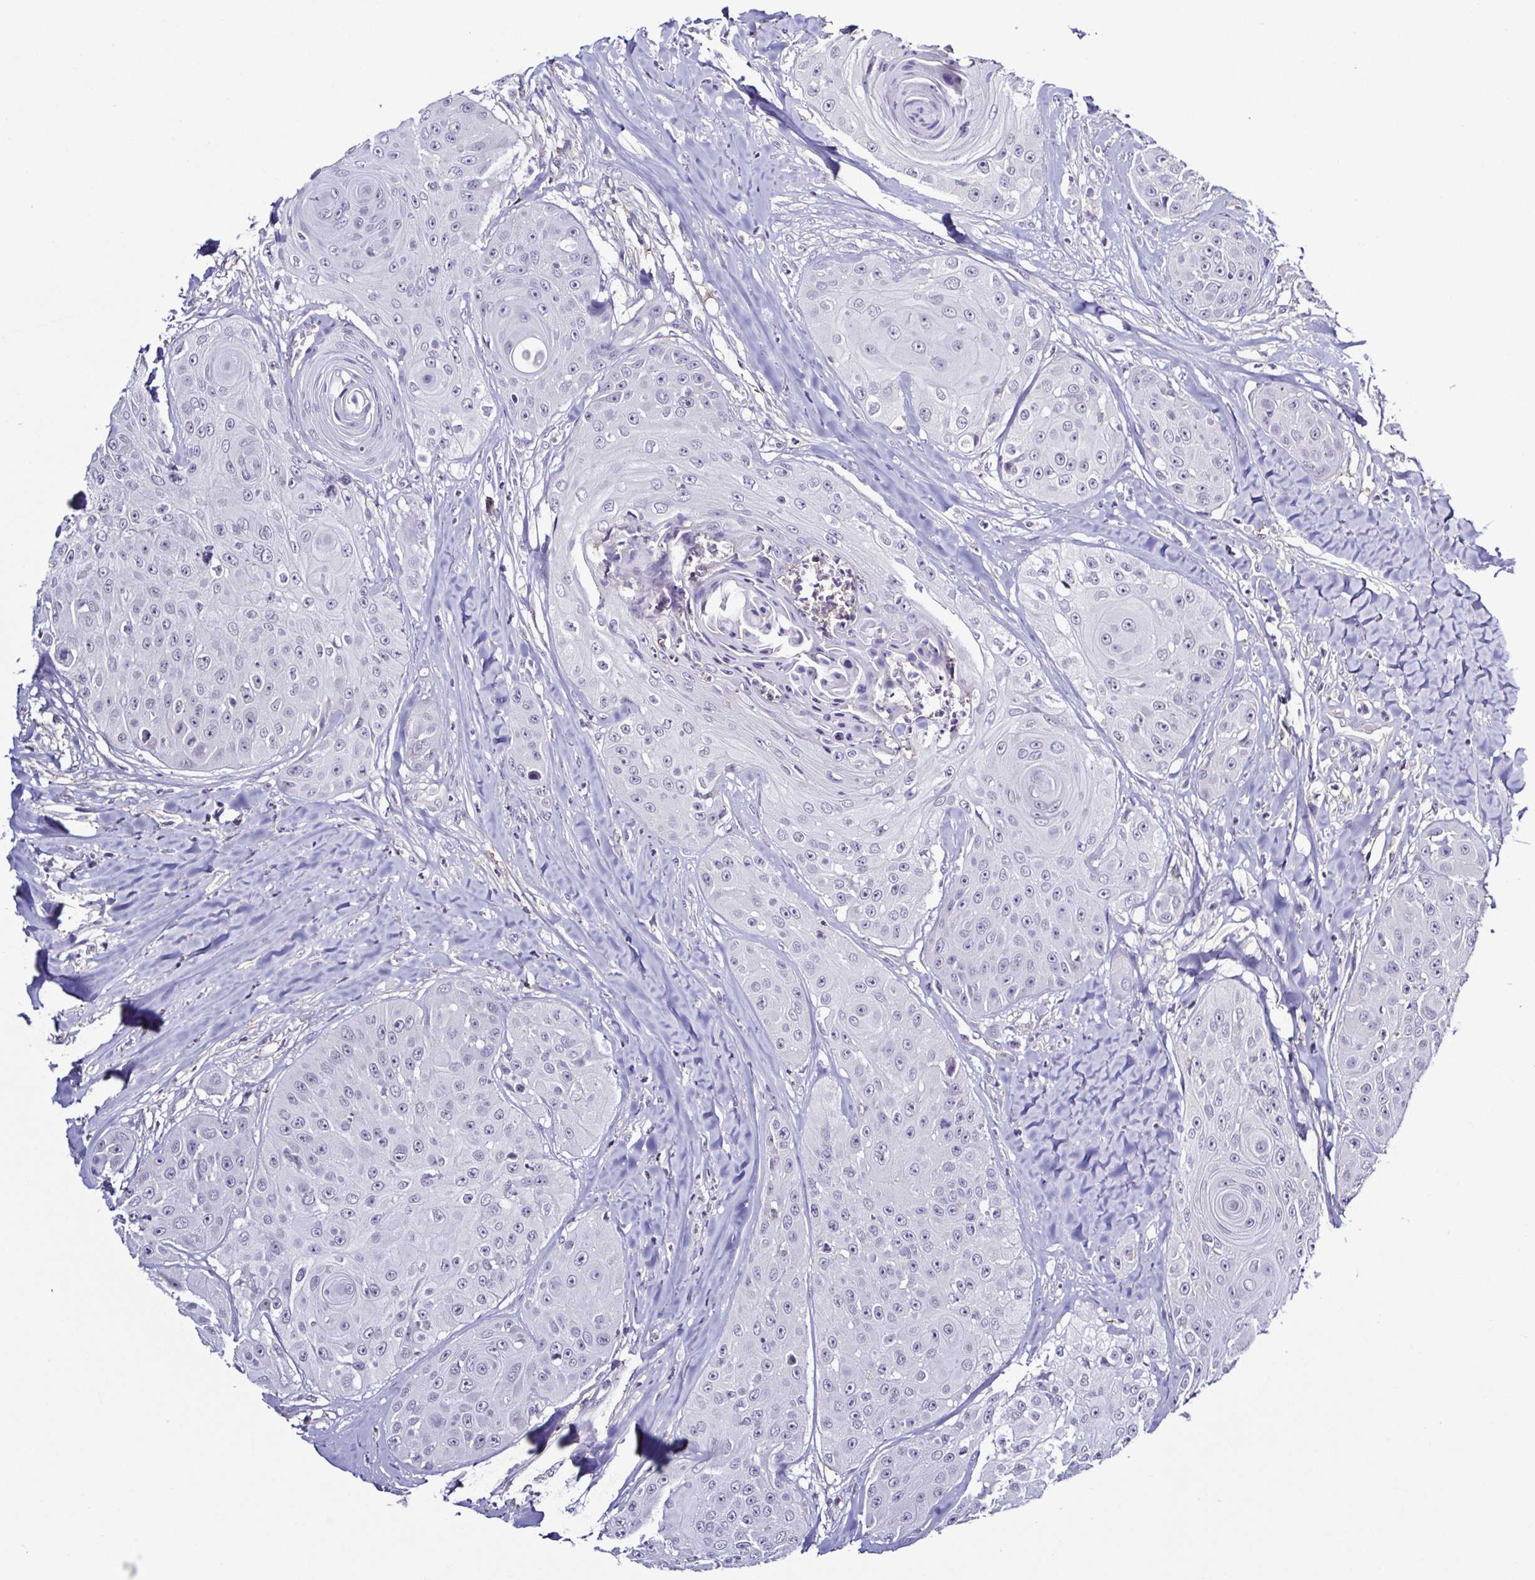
{"staining": {"intensity": "negative", "quantity": "none", "location": "none"}, "tissue": "head and neck cancer", "cell_type": "Tumor cells", "image_type": "cancer", "snomed": [{"axis": "morphology", "description": "Squamous cell carcinoma, NOS"}, {"axis": "topography", "description": "Head-Neck"}], "caption": "Immunohistochemical staining of human head and neck squamous cell carcinoma displays no significant staining in tumor cells.", "gene": "TNNT2", "patient": {"sex": "male", "age": 83}}